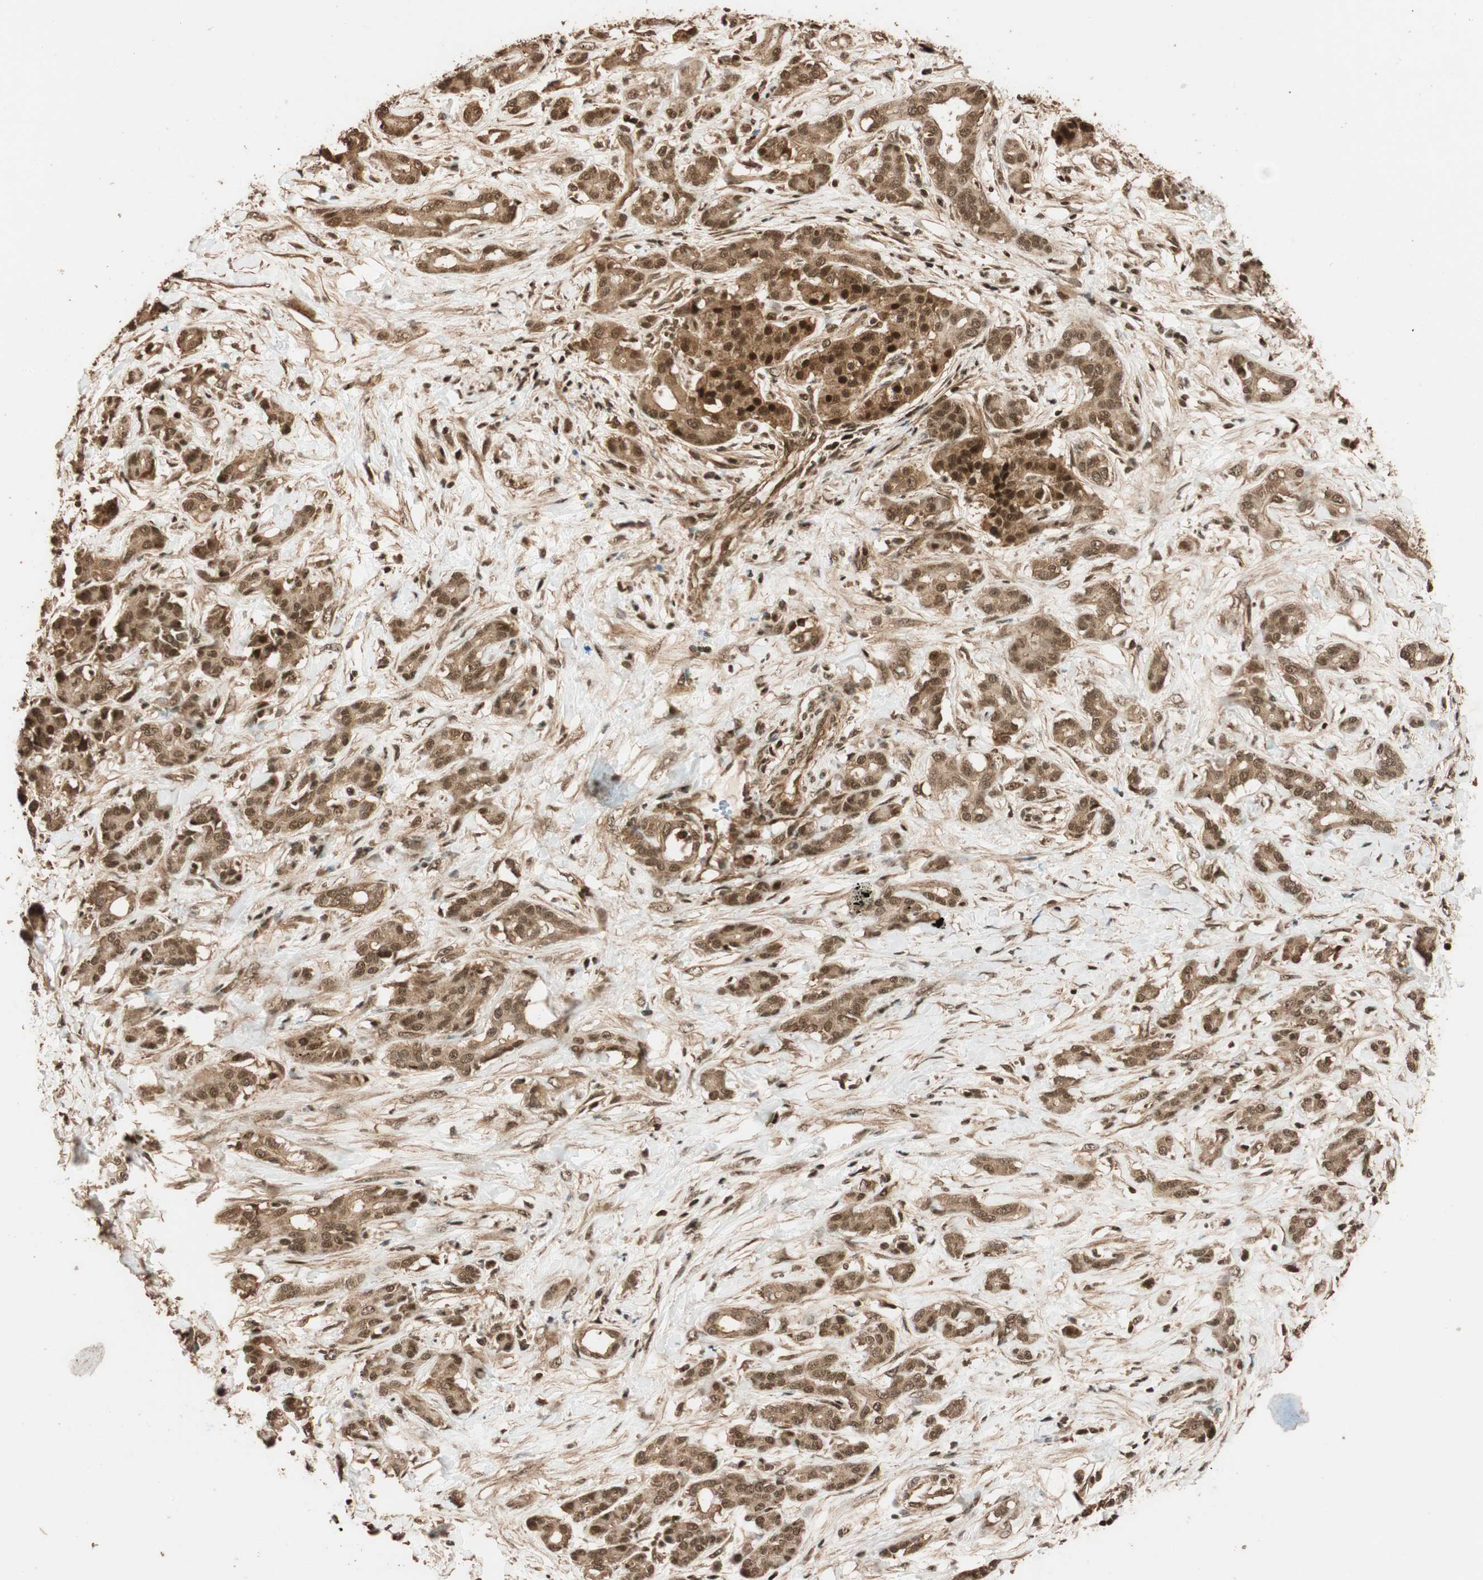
{"staining": {"intensity": "strong", "quantity": ">75%", "location": "cytoplasmic/membranous,nuclear"}, "tissue": "pancreatic cancer", "cell_type": "Tumor cells", "image_type": "cancer", "snomed": [{"axis": "morphology", "description": "Adenocarcinoma, NOS"}, {"axis": "topography", "description": "Pancreas"}], "caption": "Protein staining of pancreatic cancer tissue exhibits strong cytoplasmic/membranous and nuclear staining in approximately >75% of tumor cells.", "gene": "ALKBH5", "patient": {"sex": "male", "age": 41}}